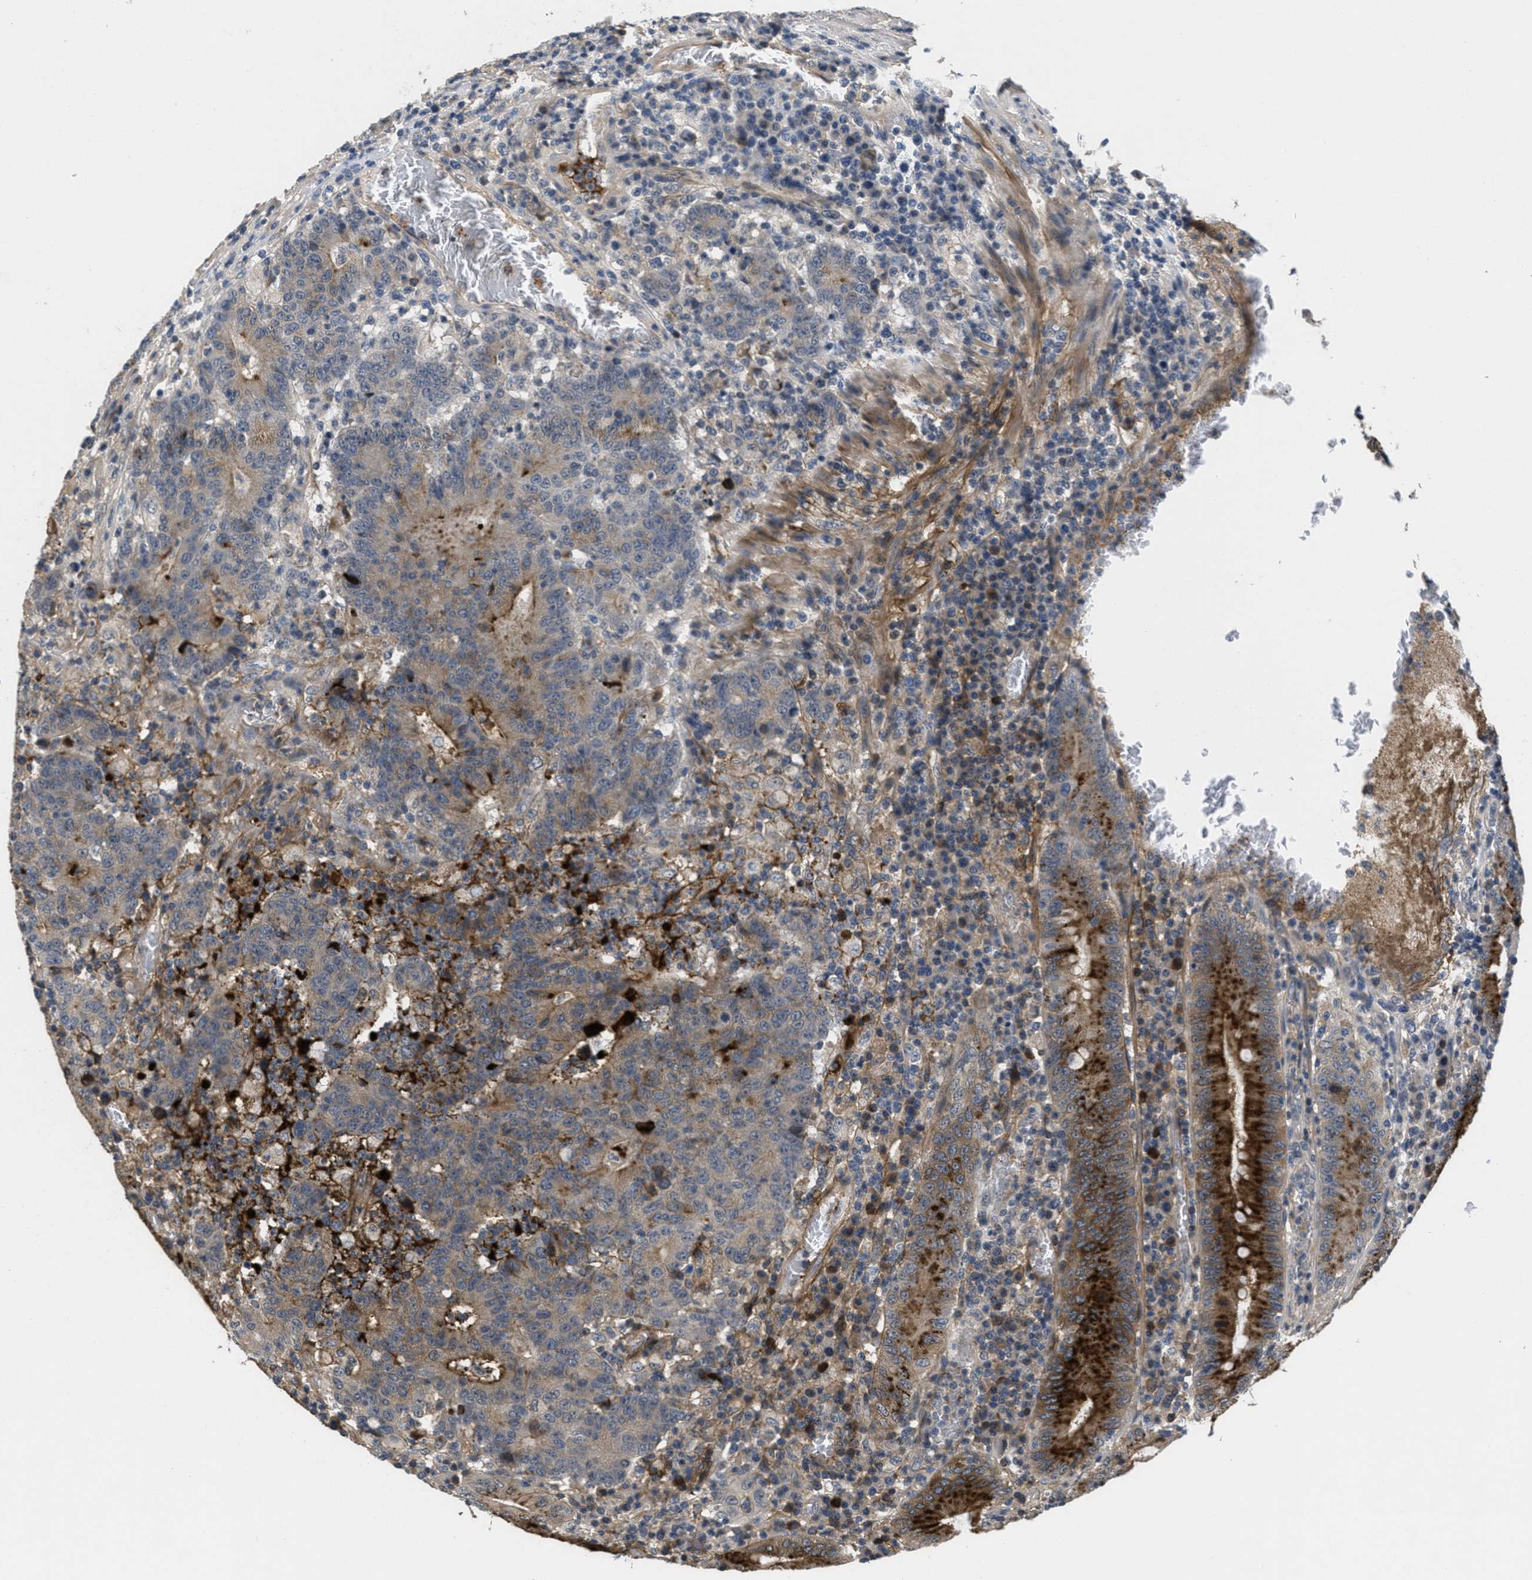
{"staining": {"intensity": "strong", "quantity": "25%-75%", "location": "cytoplasmic/membranous"}, "tissue": "colorectal cancer", "cell_type": "Tumor cells", "image_type": "cancer", "snomed": [{"axis": "morphology", "description": "Normal tissue, NOS"}, {"axis": "morphology", "description": "Adenocarcinoma, NOS"}, {"axis": "topography", "description": "Colon"}], "caption": "Protein staining of colorectal cancer tissue shows strong cytoplasmic/membranous staining in approximately 25%-75% of tumor cells.", "gene": "ANGPT1", "patient": {"sex": "female", "age": 75}}